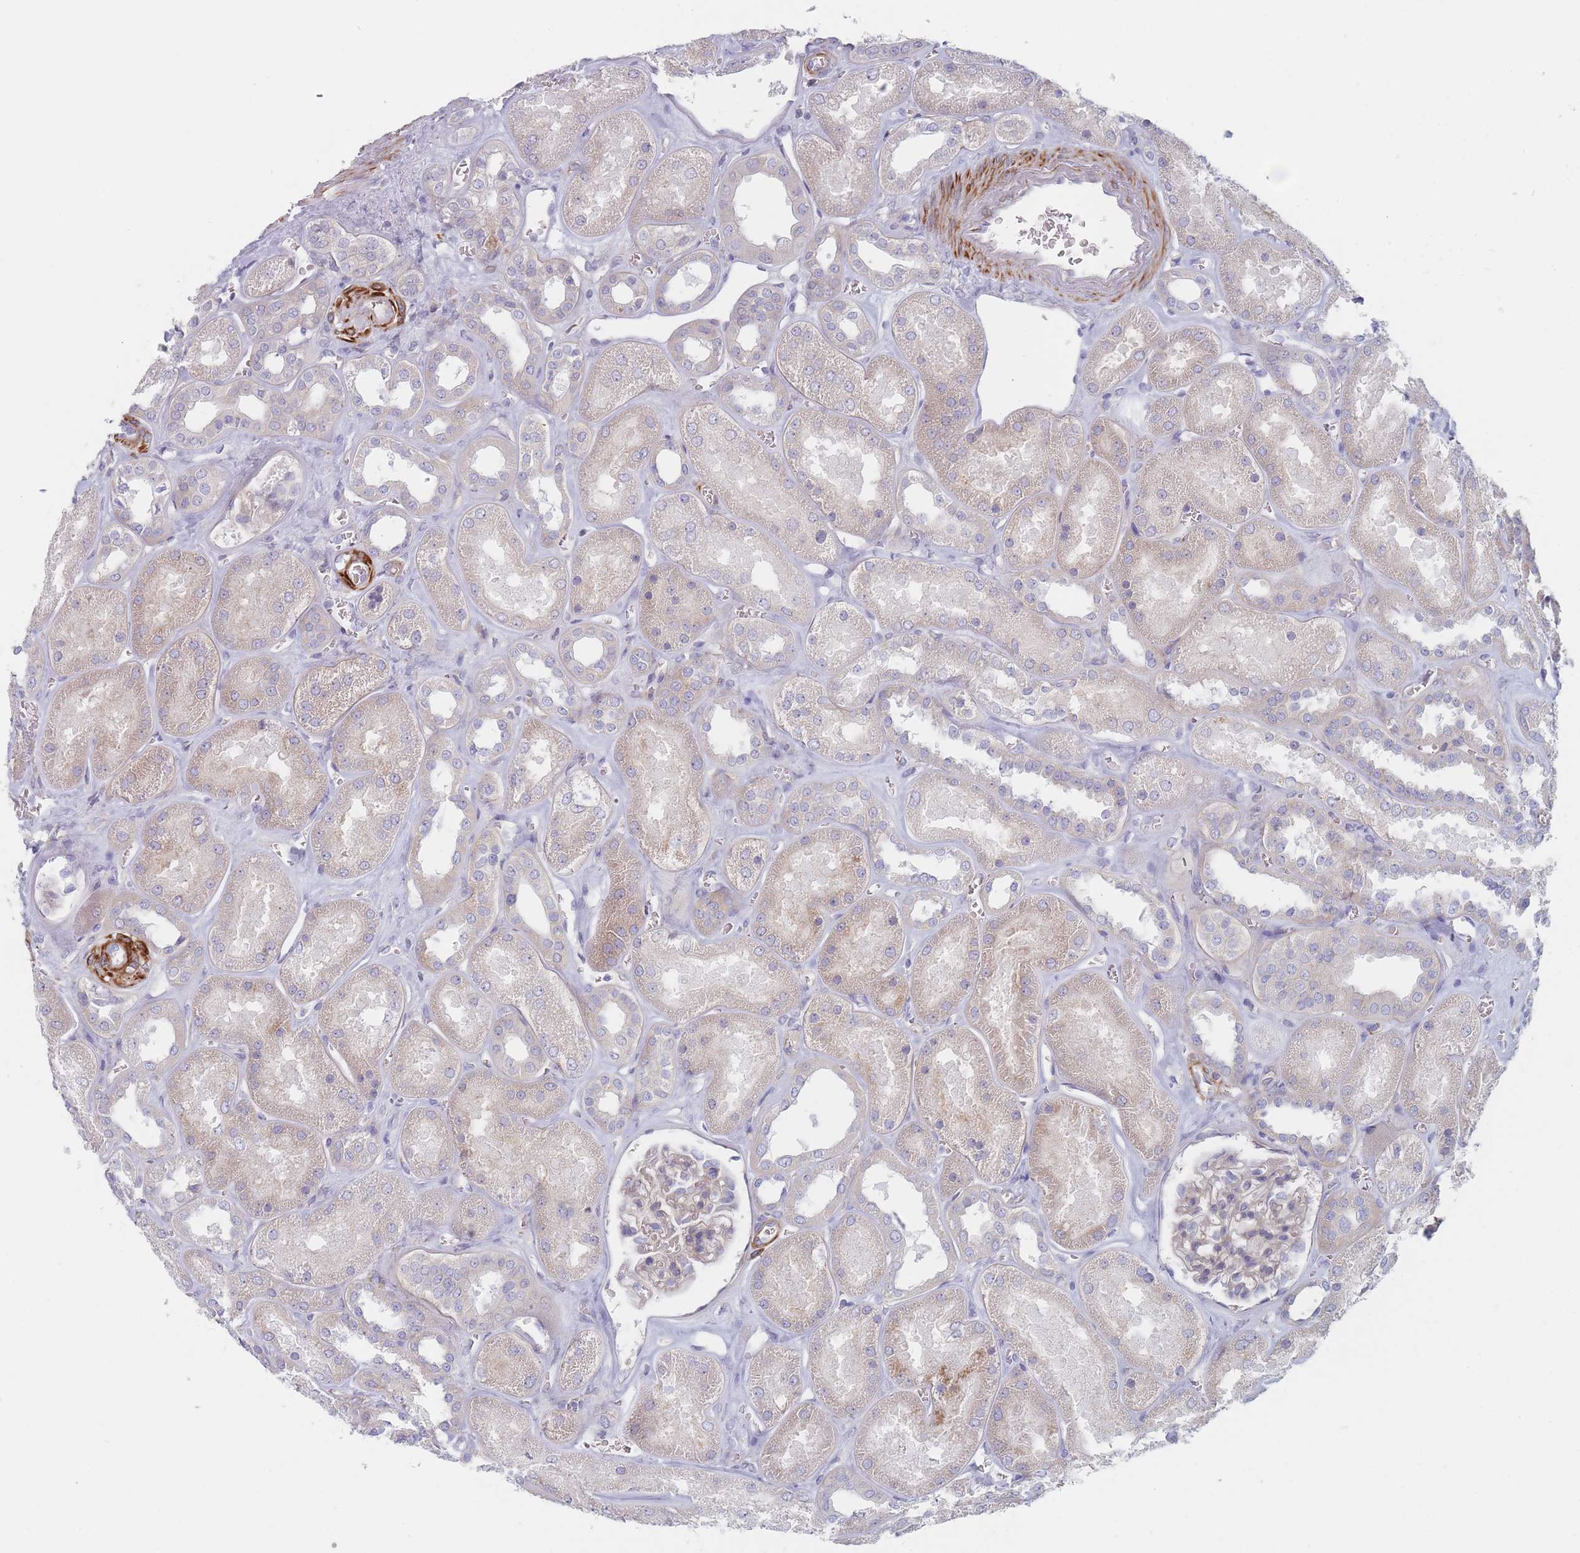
{"staining": {"intensity": "negative", "quantity": "none", "location": "none"}, "tissue": "kidney", "cell_type": "Cells in glomeruli", "image_type": "normal", "snomed": [{"axis": "morphology", "description": "Normal tissue, NOS"}, {"axis": "morphology", "description": "Adenocarcinoma, NOS"}, {"axis": "topography", "description": "Kidney"}], "caption": "DAB immunohistochemical staining of unremarkable human kidney exhibits no significant staining in cells in glomeruli. (DAB immunohistochemistry (IHC), high magnification).", "gene": "ERBIN", "patient": {"sex": "female", "age": 68}}